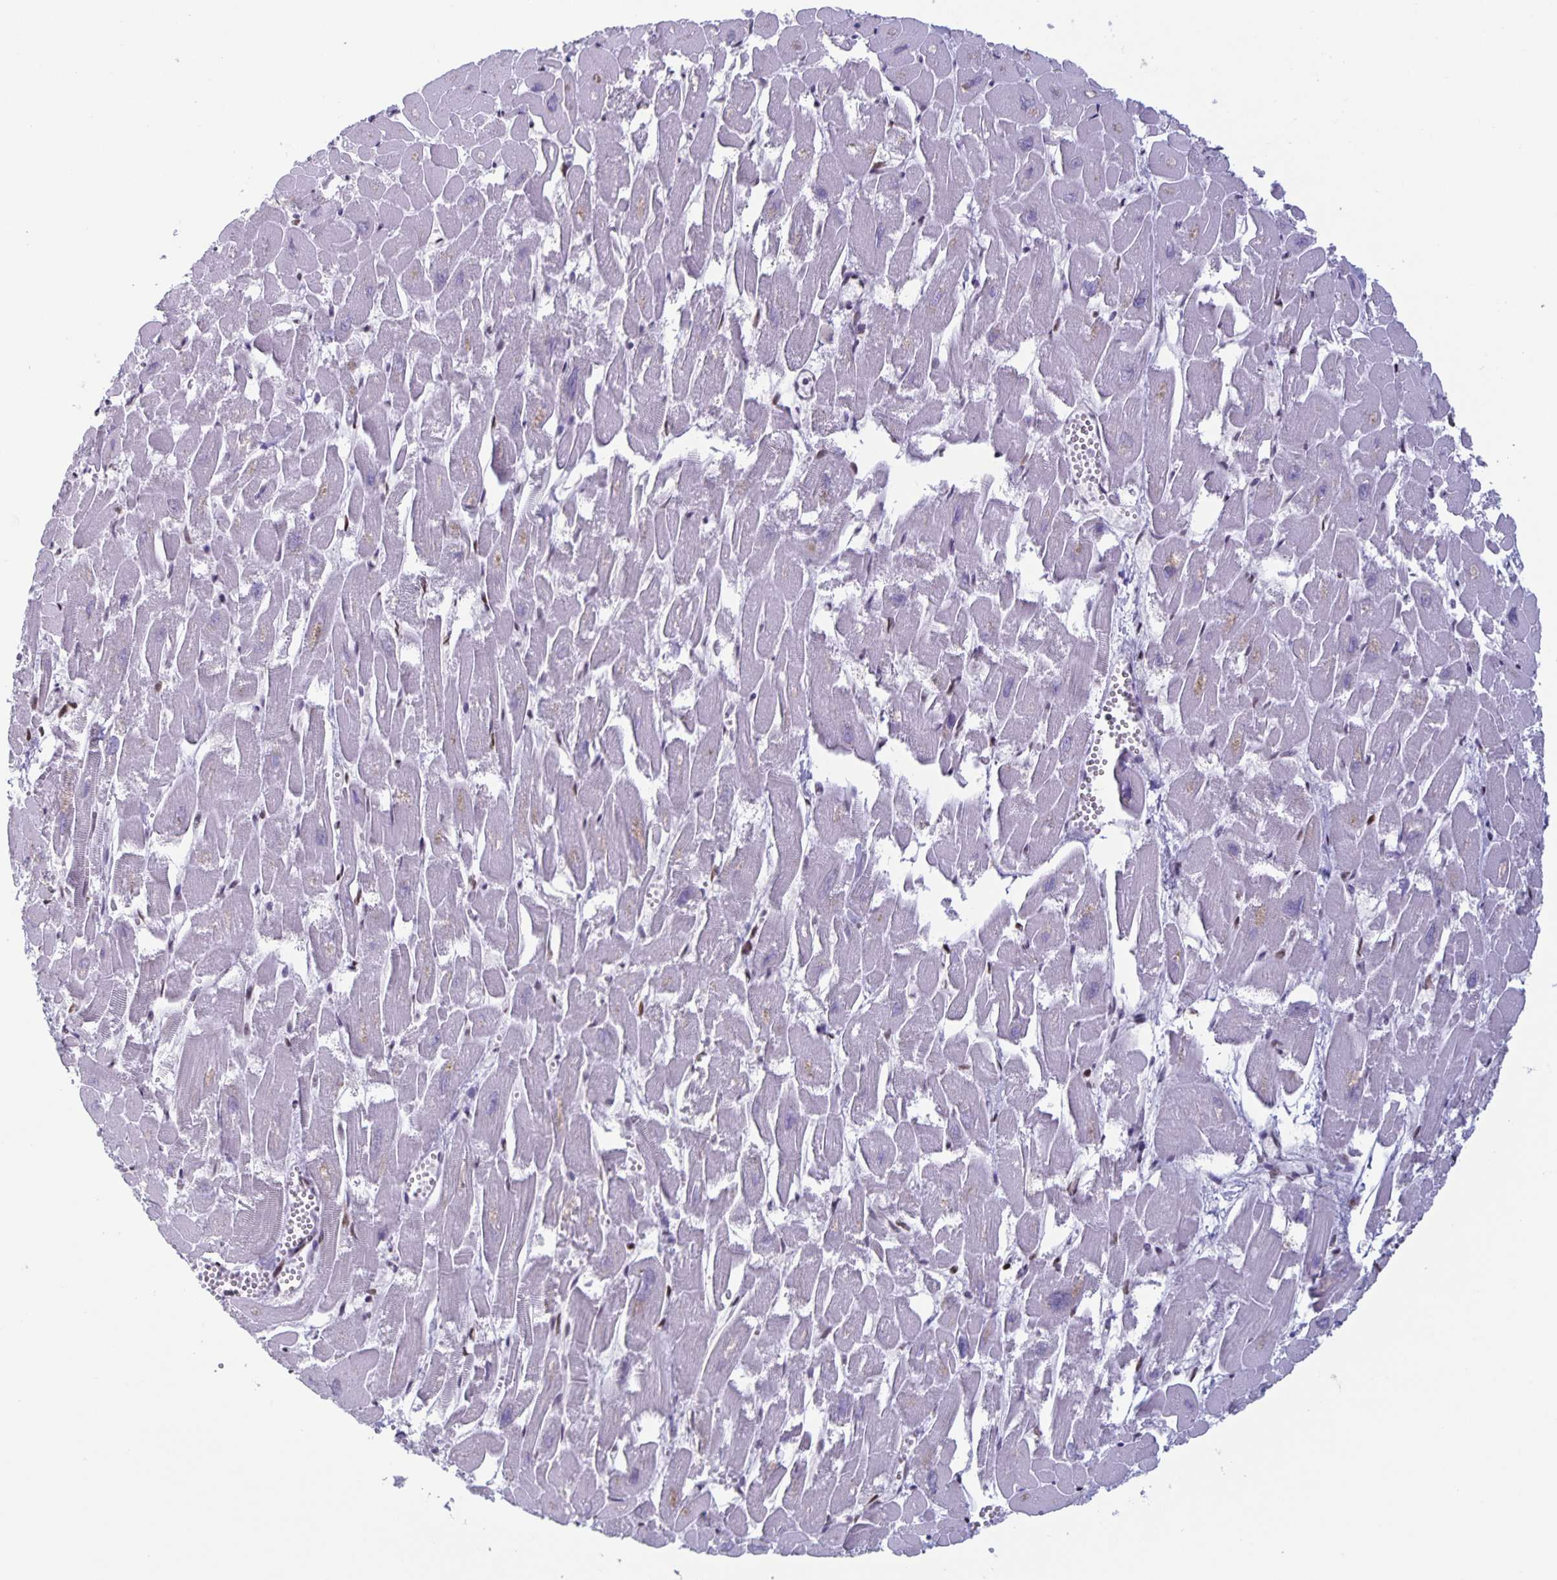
{"staining": {"intensity": "moderate", "quantity": "<25%", "location": "nuclear"}, "tissue": "heart muscle", "cell_type": "Cardiomyocytes", "image_type": "normal", "snomed": [{"axis": "morphology", "description": "Normal tissue, NOS"}, {"axis": "topography", "description": "Heart"}], "caption": "A brown stain labels moderate nuclear staining of a protein in cardiomyocytes of unremarkable human heart muscle. The protein is stained brown, and the nuclei are stained in blue (DAB (3,3'-diaminobenzidine) IHC with brightfield microscopy, high magnification).", "gene": "JUND", "patient": {"sex": "male", "age": 54}}